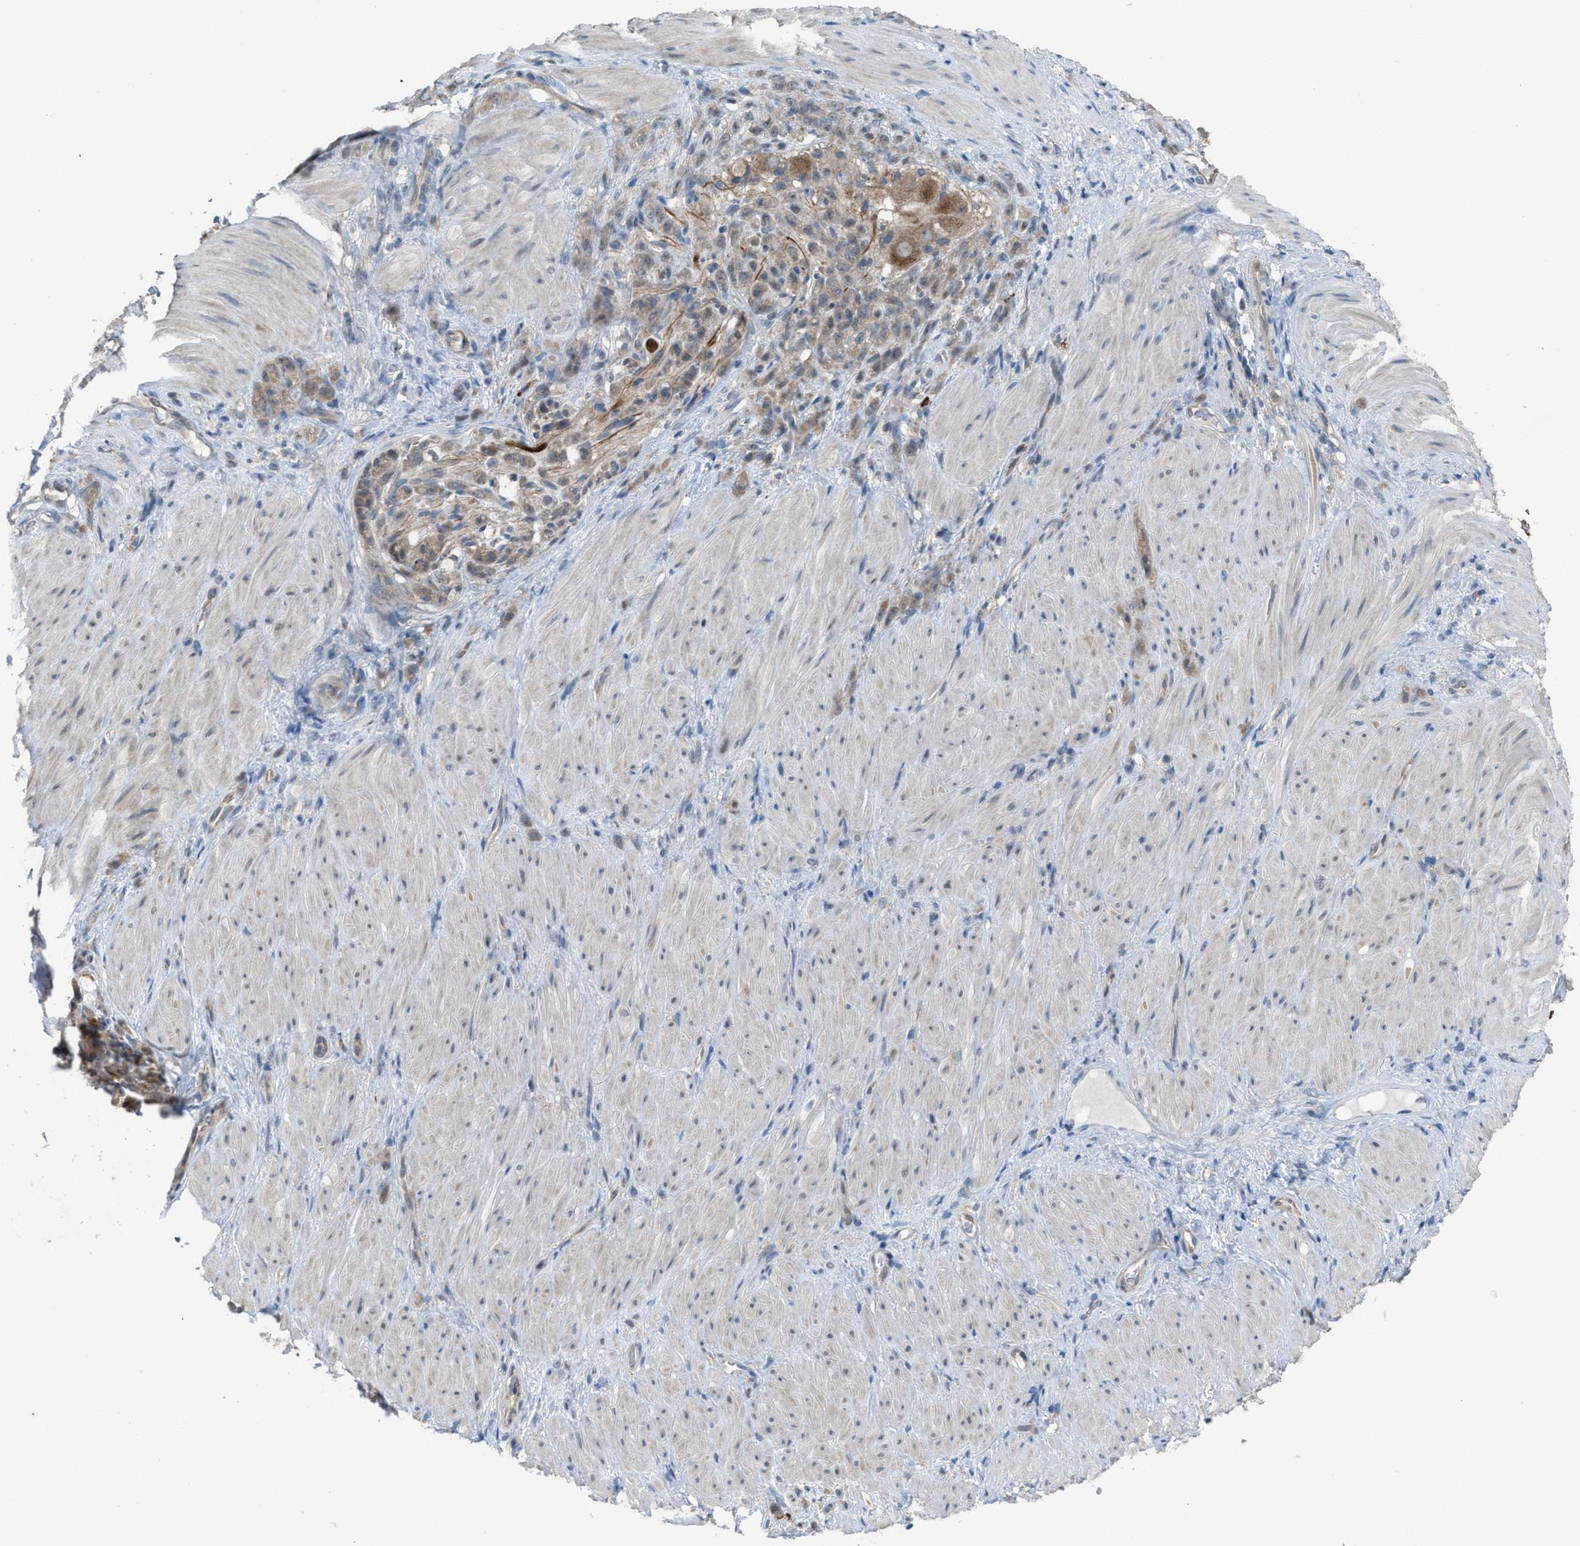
{"staining": {"intensity": "moderate", "quantity": "25%-75%", "location": "cytoplasmic/membranous"}, "tissue": "stomach cancer", "cell_type": "Tumor cells", "image_type": "cancer", "snomed": [{"axis": "morphology", "description": "Normal tissue, NOS"}, {"axis": "morphology", "description": "Adenocarcinoma, NOS"}, {"axis": "topography", "description": "Stomach"}], "caption": "Stomach adenocarcinoma tissue demonstrates moderate cytoplasmic/membranous staining in about 25%-75% of tumor cells, visualized by immunohistochemistry.", "gene": "PLAA", "patient": {"sex": "male", "age": 82}}